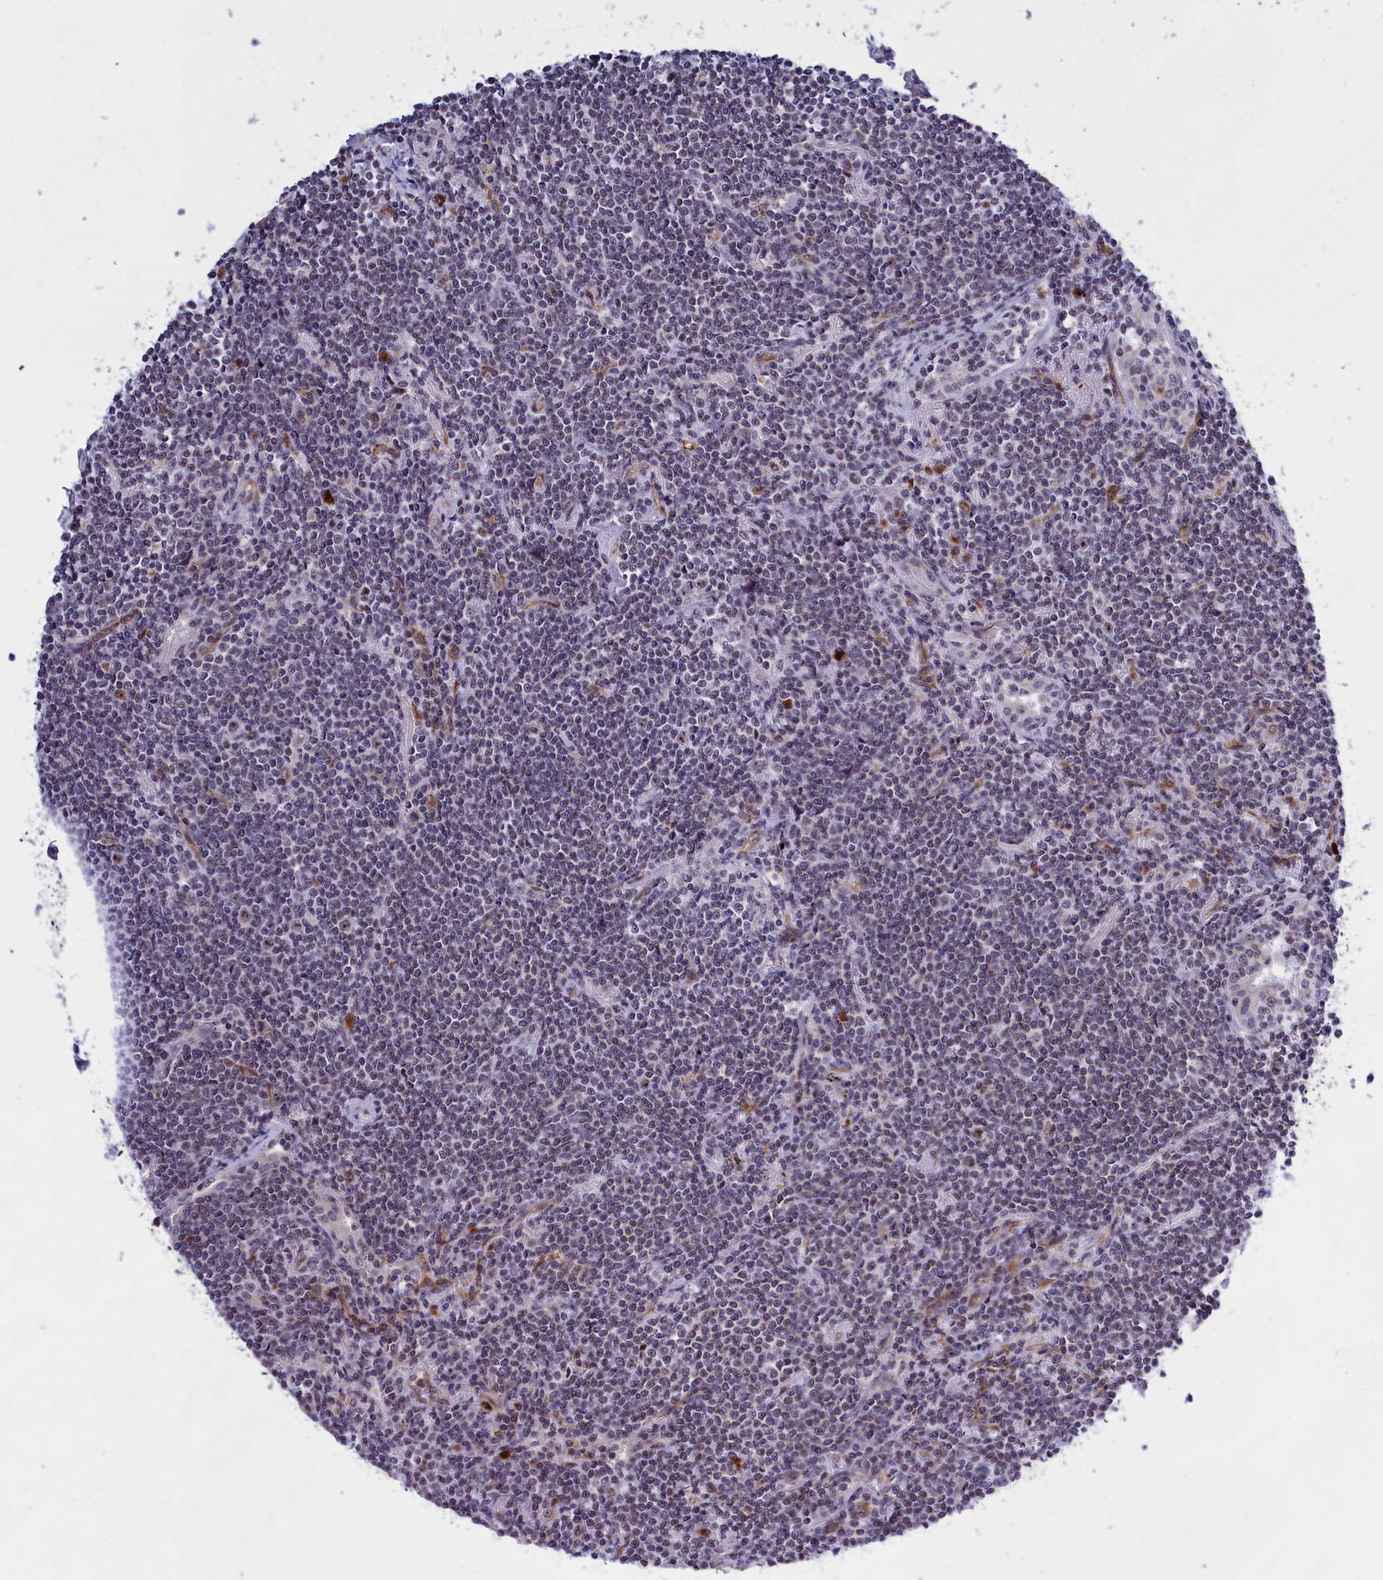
{"staining": {"intensity": "negative", "quantity": "none", "location": "none"}, "tissue": "lymphoma", "cell_type": "Tumor cells", "image_type": "cancer", "snomed": [{"axis": "morphology", "description": "Malignant lymphoma, non-Hodgkin's type, Low grade"}, {"axis": "topography", "description": "Lung"}], "caption": "There is no significant positivity in tumor cells of lymphoma.", "gene": "MPND", "patient": {"sex": "female", "age": 71}}